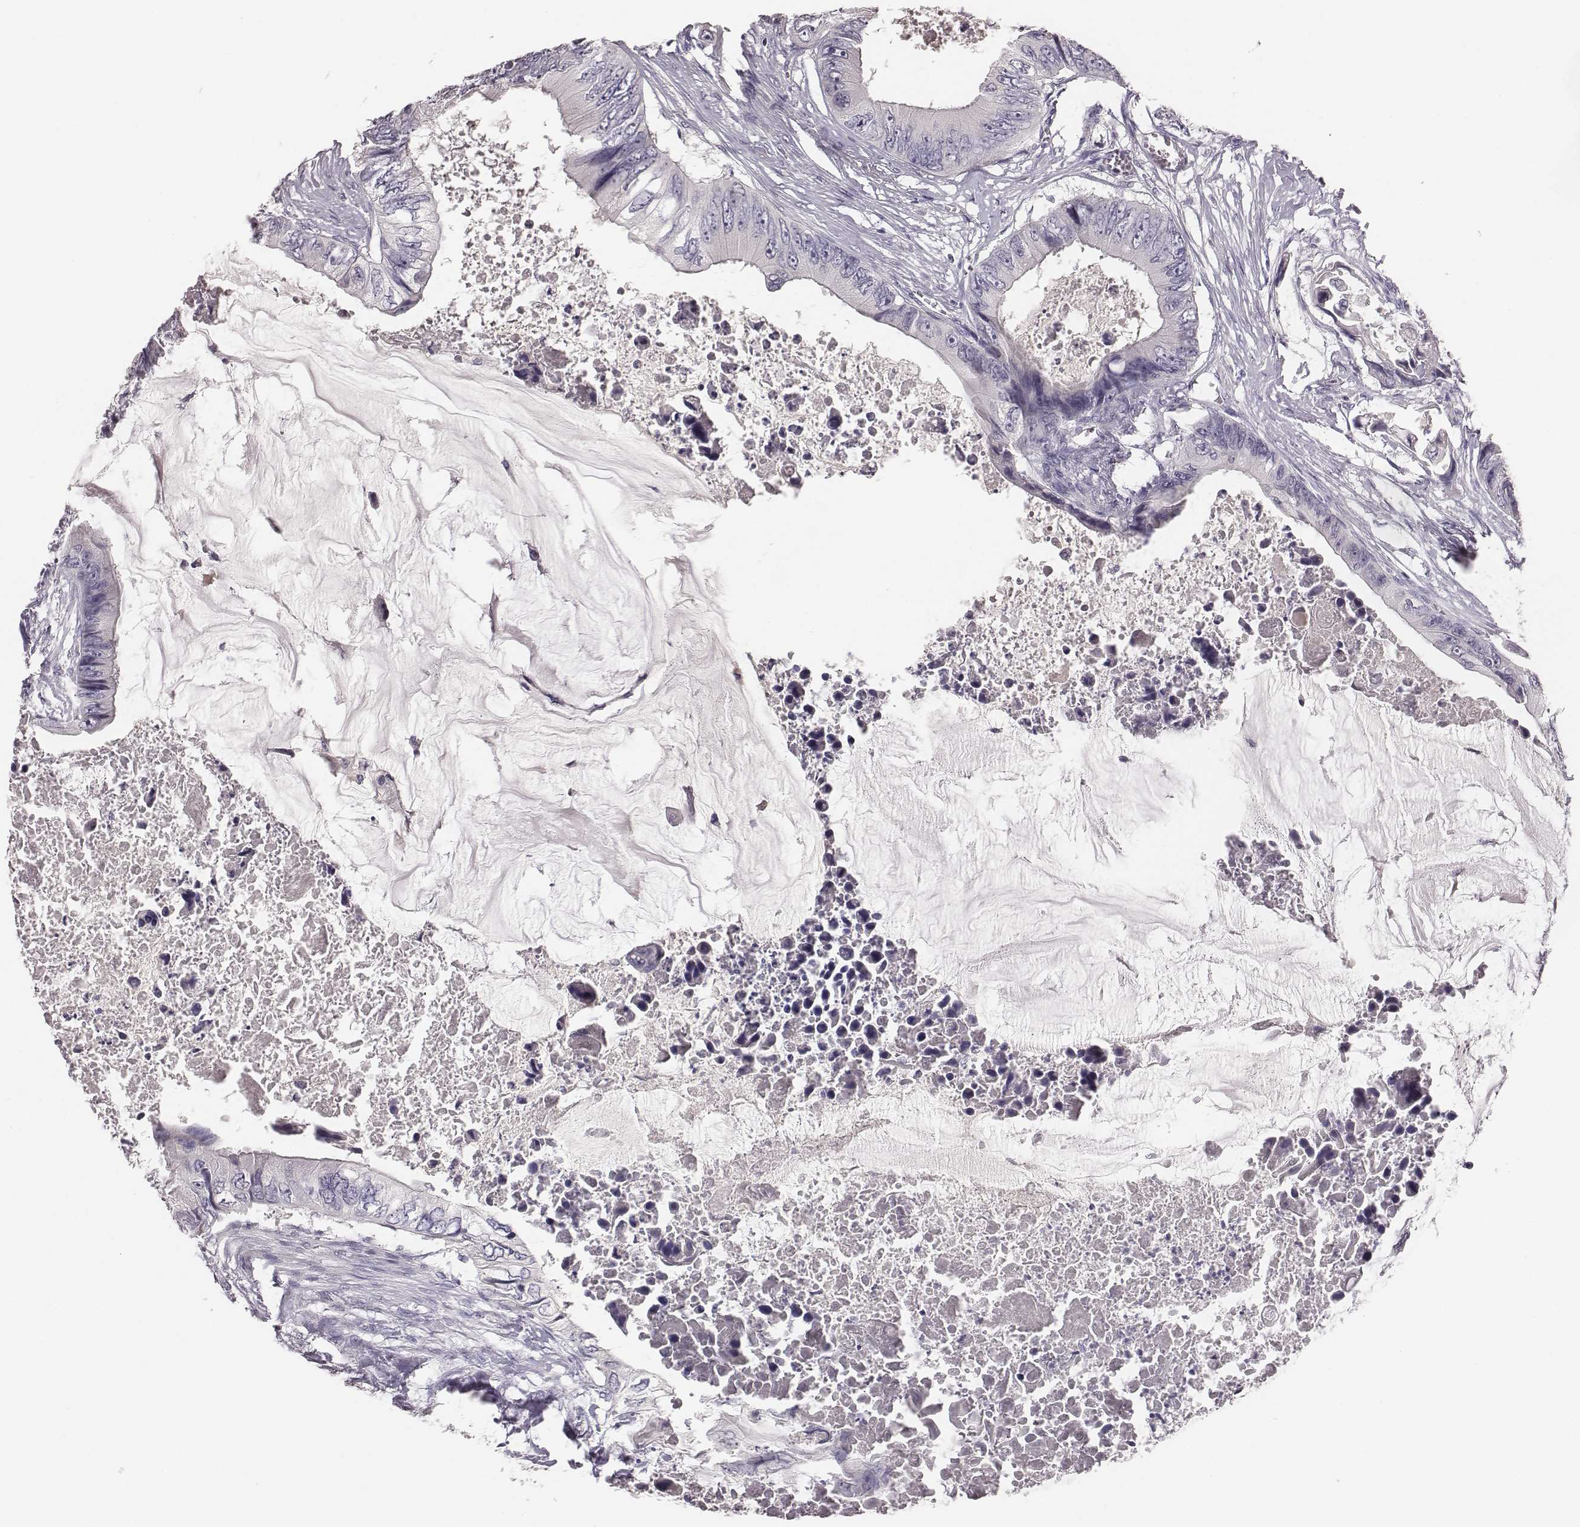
{"staining": {"intensity": "negative", "quantity": "none", "location": "none"}, "tissue": "colorectal cancer", "cell_type": "Tumor cells", "image_type": "cancer", "snomed": [{"axis": "morphology", "description": "Adenocarcinoma, NOS"}, {"axis": "topography", "description": "Rectum"}], "caption": "The image shows no staining of tumor cells in adenocarcinoma (colorectal).", "gene": "MYH6", "patient": {"sex": "male", "age": 63}}